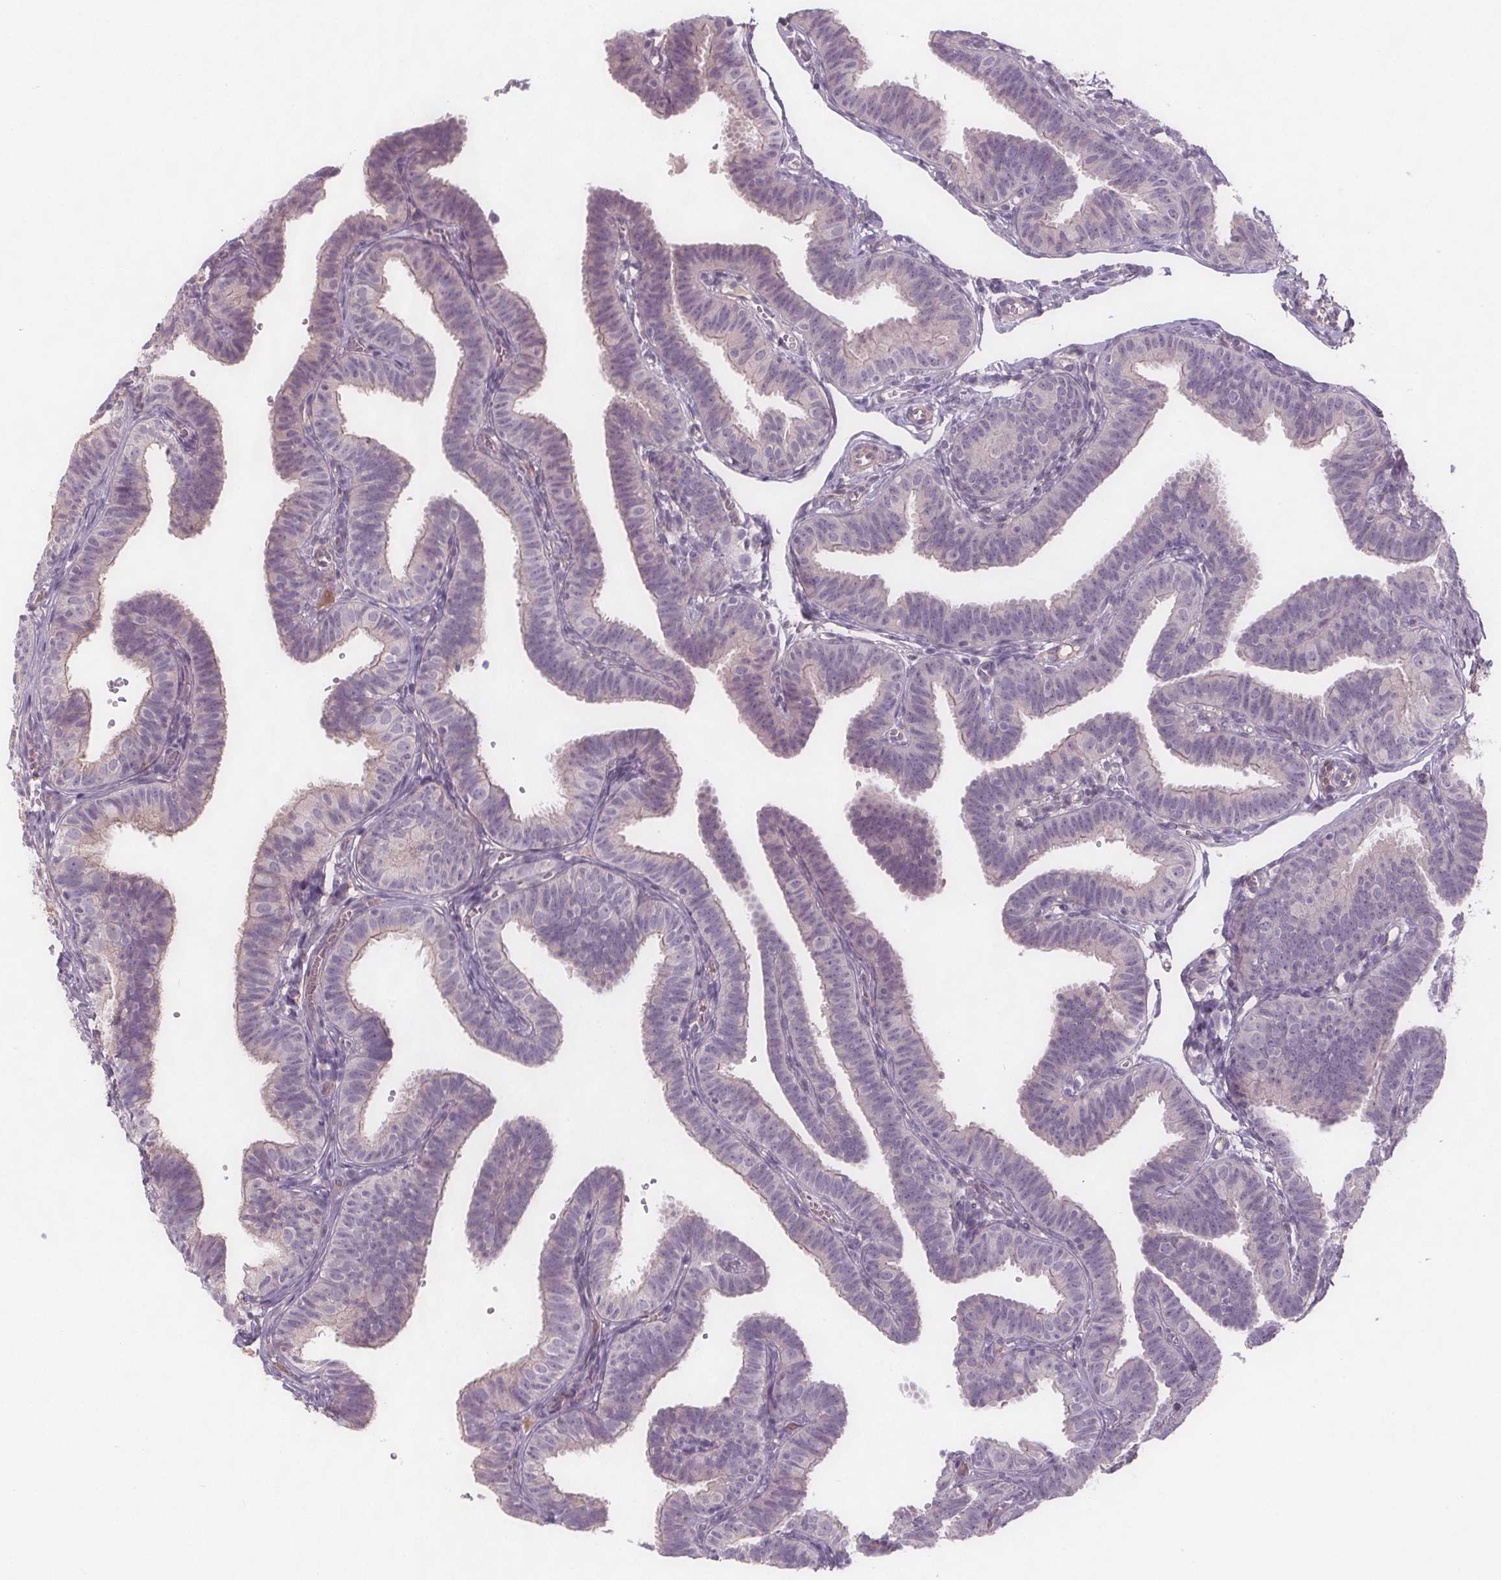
{"staining": {"intensity": "negative", "quantity": "none", "location": "none"}, "tissue": "fallopian tube", "cell_type": "Glandular cells", "image_type": "normal", "snomed": [{"axis": "morphology", "description": "Normal tissue, NOS"}, {"axis": "topography", "description": "Fallopian tube"}], "caption": "Photomicrograph shows no significant protein expression in glandular cells of unremarkable fallopian tube.", "gene": "VNN1", "patient": {"sex": "female", "age": 25}}